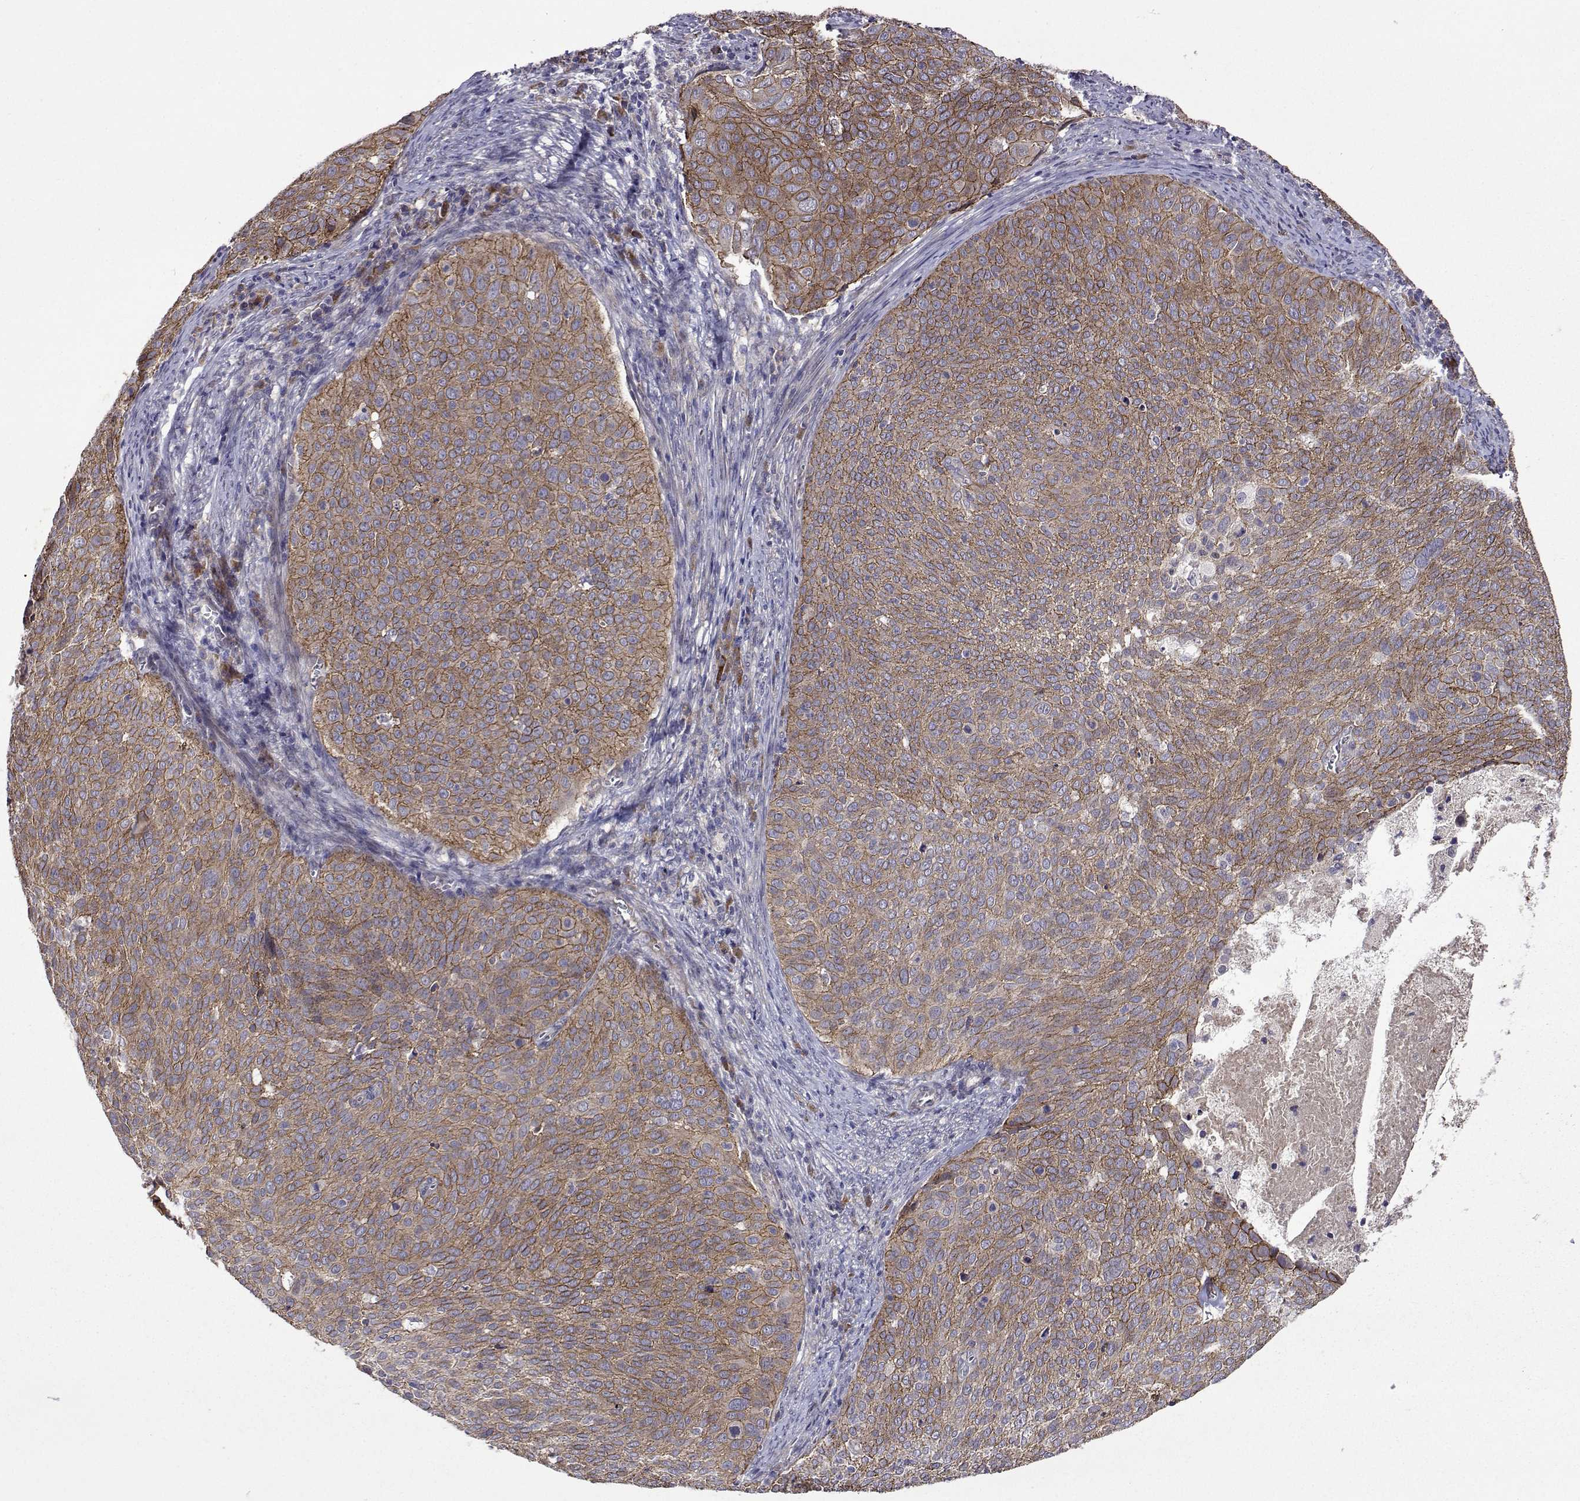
{"staining": {"intensity": "weak", "quantity": ">75%", "location": "cytoplasmic/membranous"}, "tissue": "cervical cancer", "cell_type": "Tumor cells", "image_type": "cancer", "snomed": [{"axis": "morphology", "description": "Squamous cell carcinoma, NOS"}, {"axis": "topography", "description": "Cervix"}], "caption": "There is low levels of weak cytoplasmic/membranous positivity in tumor cells of cervical cancer (squamous cell carcinoma), as demonstrated by immunohistochemical staining (brown color).", "gene": "TARBP2", "patient": {"sex": "female", "age": 39}}